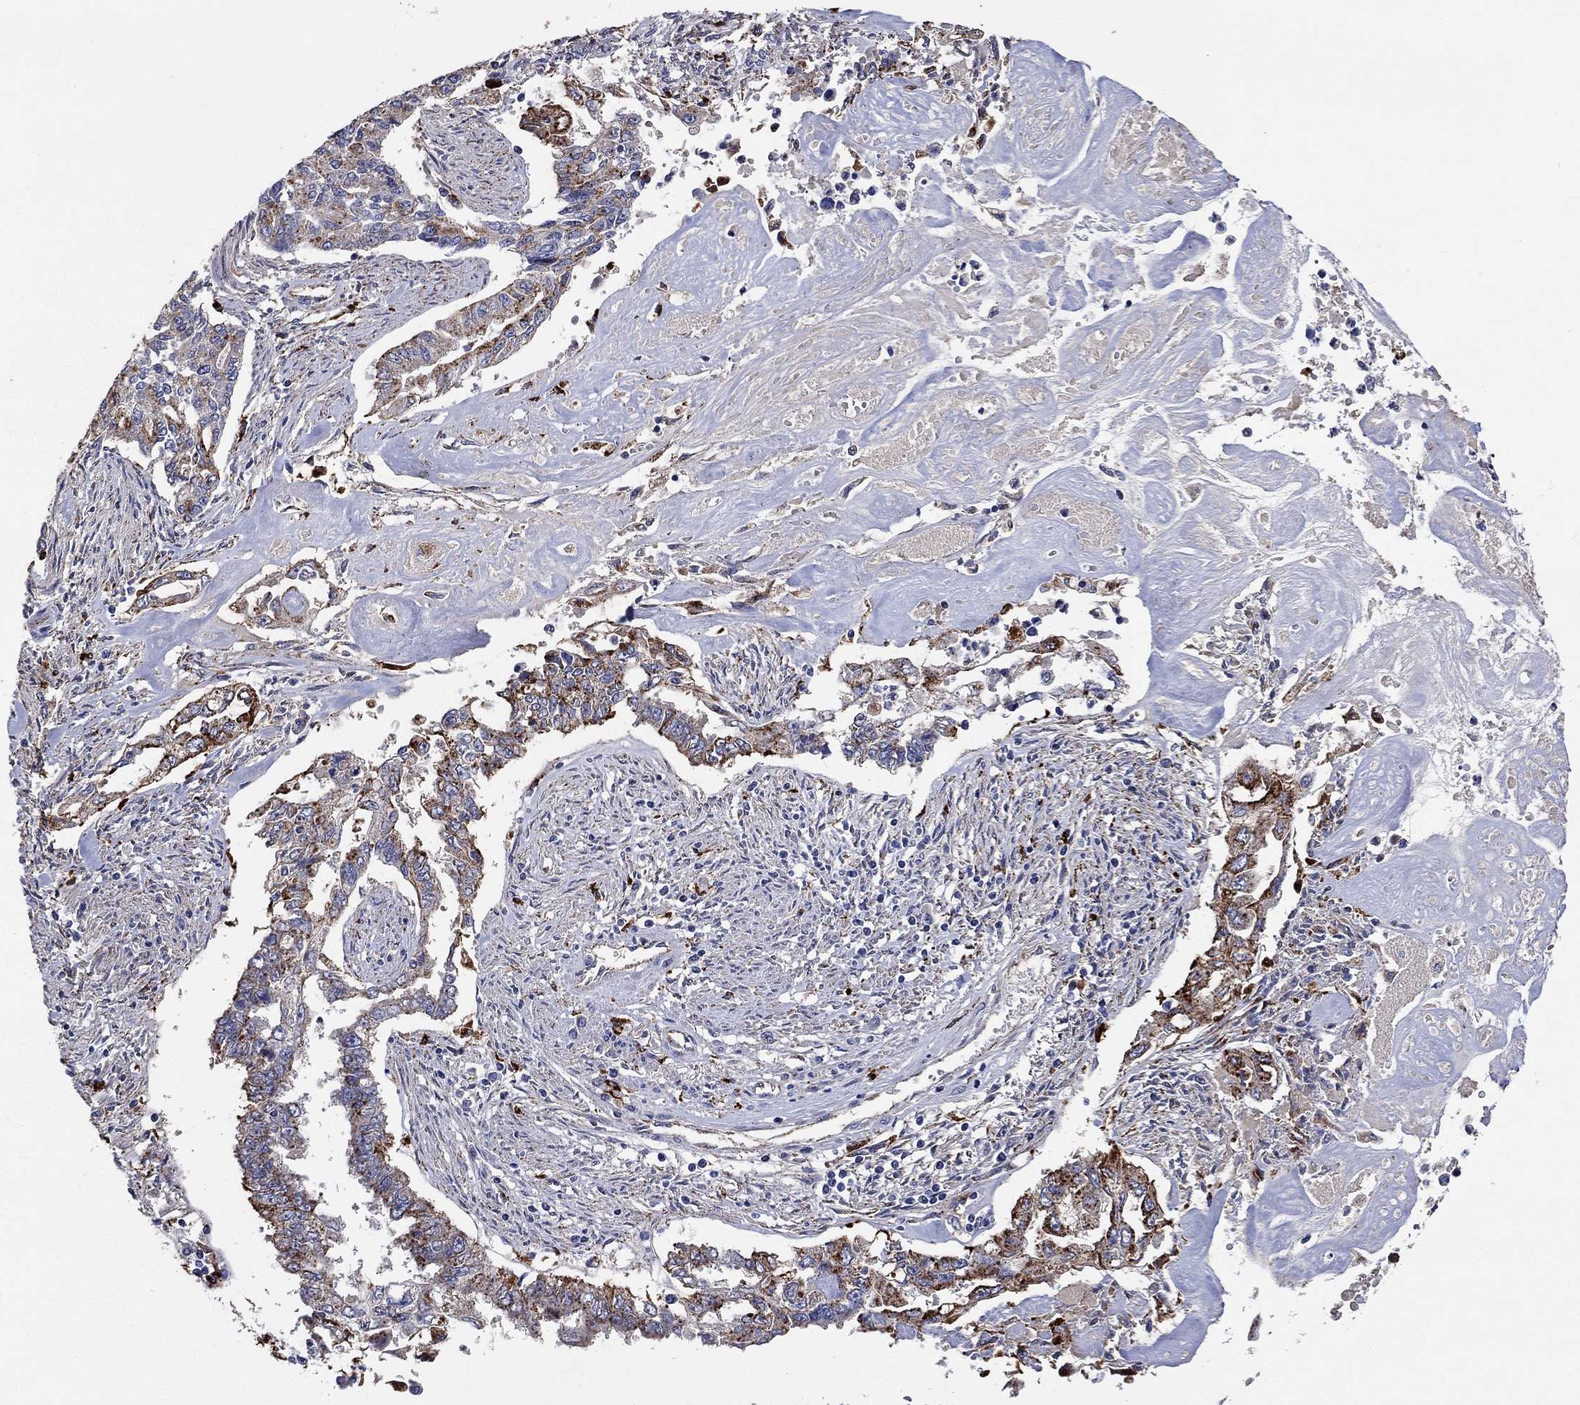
{"staining": {"intensity": "strong", "quantity": ">75%", "location": "cytoplasmic/membranous"}, "tissue": "endometrial cancer", "cell_type": "Tumor cells", "image_type": "cancer", "snomed": [{"axis": "morphology", "description": "Adenocarcinoma, NOS"}, {"axis": "topography", "description": "Uterus"}], "caption": "Adenocarcinoma (endometrial) stained for a protein (brown) demonstrates strong cytoplasmic/membranous positive positivity in about >75% of tumor cells.", "gene": "CTSB", "patient": {"sex": "female", "age": 59}}